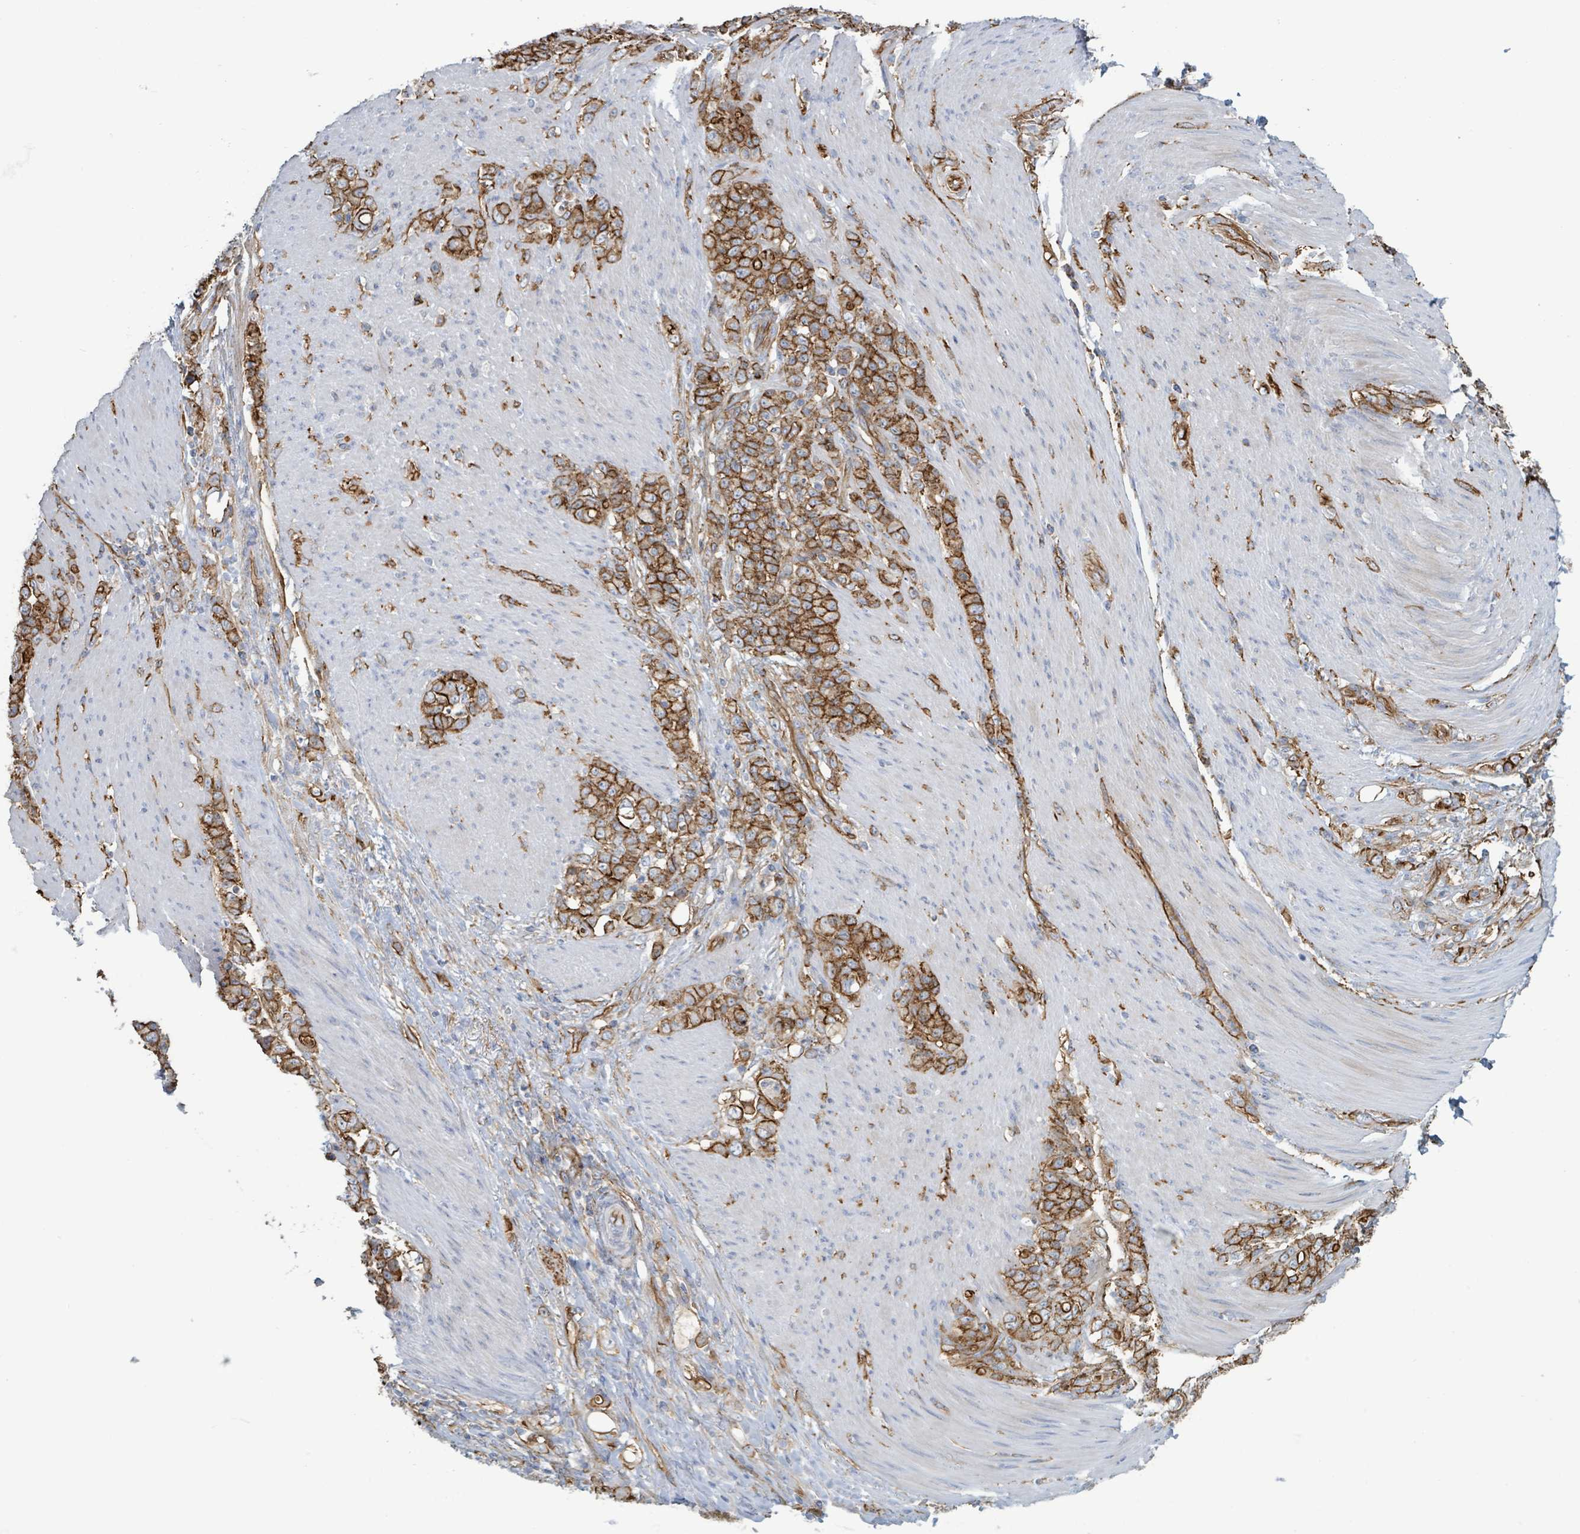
{"staining": {"intensity": "strong", "quantity": ">75%", "location": "cytoplasmic/membranous"}, "tissue": "stomach cancer", "cell_type": "Tumor cells", "image_type": "cancer", "snomed": [{"axis": "morphology", "description": "Adenocarcinoma, NOS"}, {"axis": "topography", "description": "Stomach"}], "caption": "Strong cytoplasmic/membranous protein staining is identified in about >75% of tumor cells in adenocarcinoma (stomach). (brown staining indicates protein expression, while blue staining denotes nuclei).", "gene": "LDOC1", "patient": {"sex": "female", "age": 79}}